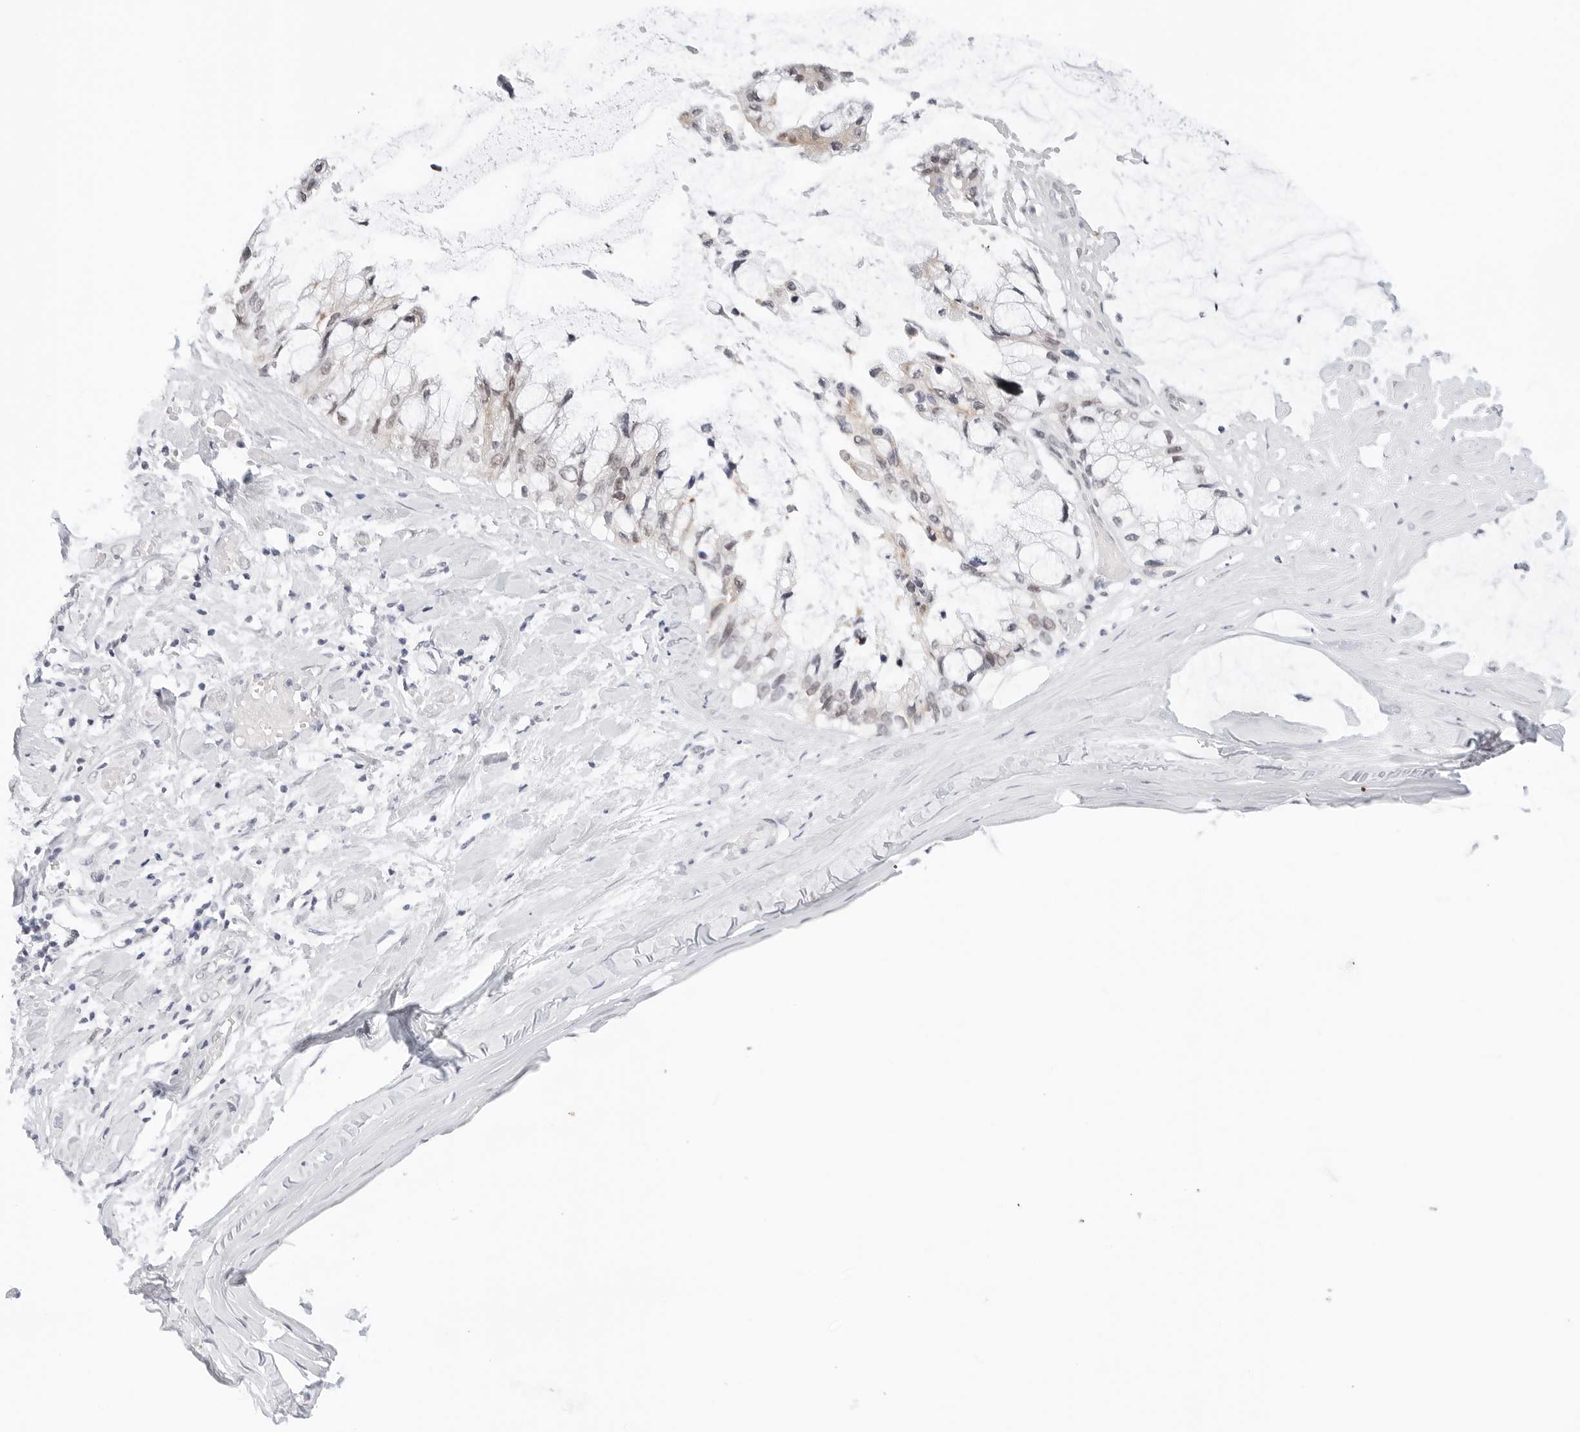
{"staining": {"intensity": "negative", "quantity": "none", "location": "none"}, "tissue": "ovarian cancer", "cell_type": "Tumor cells", "image_type": "cancer", "snomed": [{"axis": "morphology", "description": "Cystadenocarcinoma, mucinous, NOS"}, {"axis": "topography", "description": "Ovary"}], "caption": "Immunohistochemistry (IHC) of human ovarian cancer reveals no positivity in tumor cells.", "gene": "TSEN2", "patient": {"sex": "female", "age": 39}}